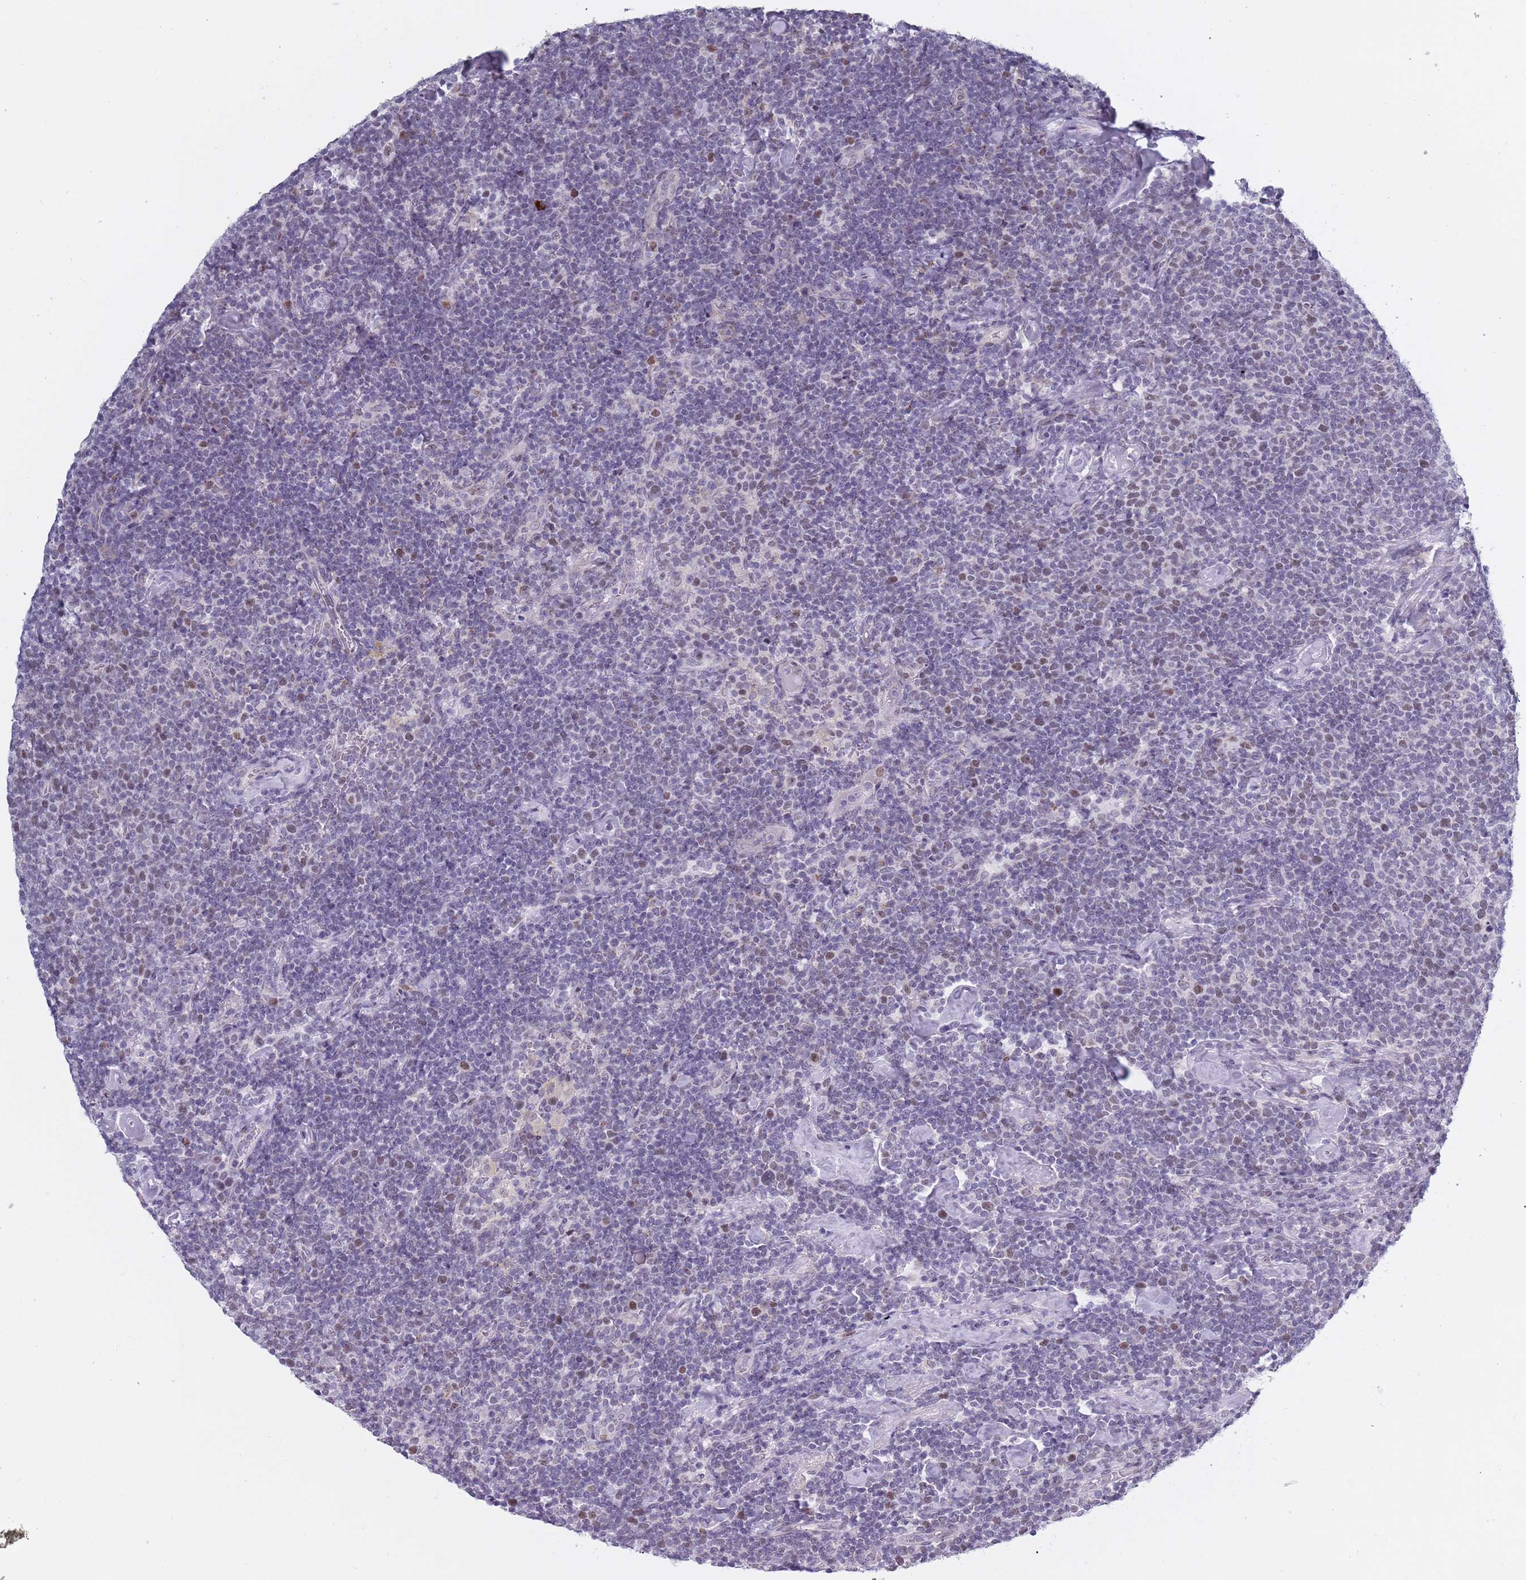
{"staining": {"intensity": "weak", "quantity": "<25%", "location": "nuclear"}, "tissue": "lymphoma", "cell_type": "Tumor cells", "image_type": "cancer", "snomed": [{"axis": "morphology", "description": "Malignant lymphoma, non-Hodgkin's type, High grade"}, {"axis": "topography", "description": "Lymph node"}], "caption": "The image shows no staining of tumor cells in lymphoma. Brightfield microscopy of immunohistochemistry (IHC) stained with DAB (3,3'-diaminobenzidine) (brown) and hematoxylin (blue), captured at high magnification.", "gene": "ZKSCAN2", "patient": {"sex": "male", "age": 61}}